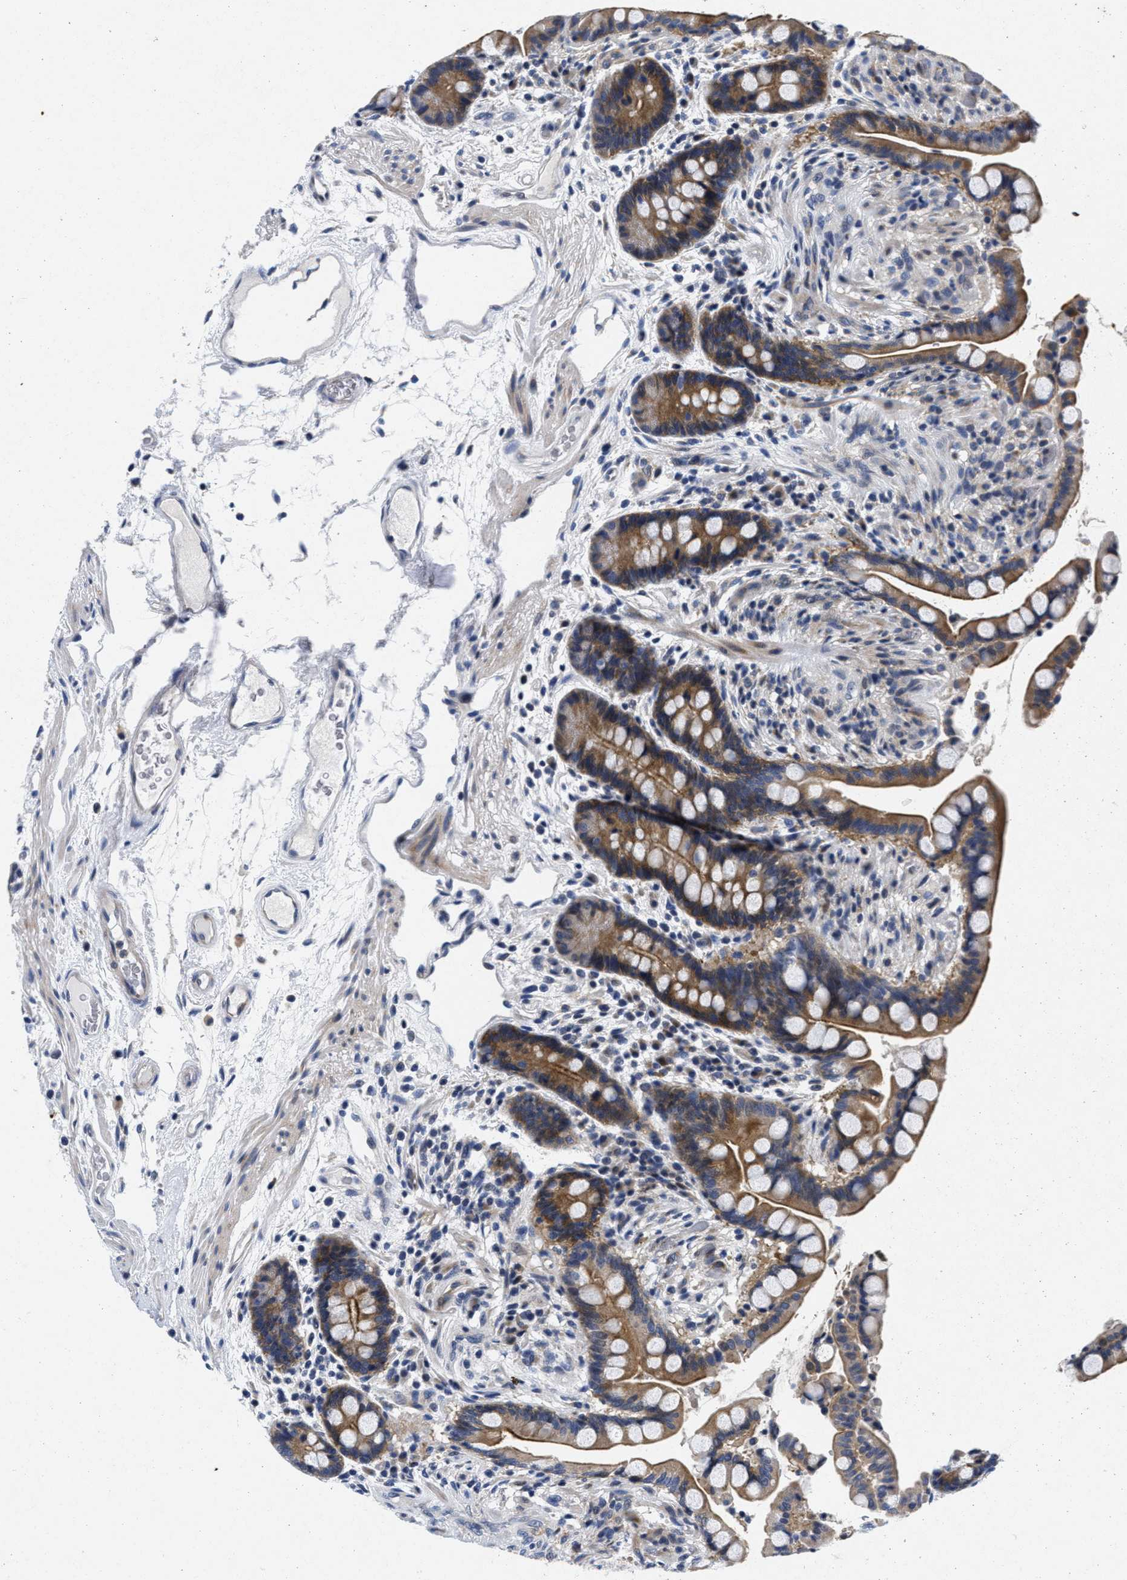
{"staining": {"intensity": "negative", "quantity": "none", "location": "none"}, "tissue": "colon", "cell_type": "Endothelial cells", "image_type": "normal", "snomed": [{"axis": "morphology", "description": "Normal tissue, NOS"}, {"axis": "topography", "description": "Colon"}], "caption": "The image shows no significant positivity in endothelial cells of colon.", "gene": "LAD1", "patient": {"sex": "male", "age": 73}}